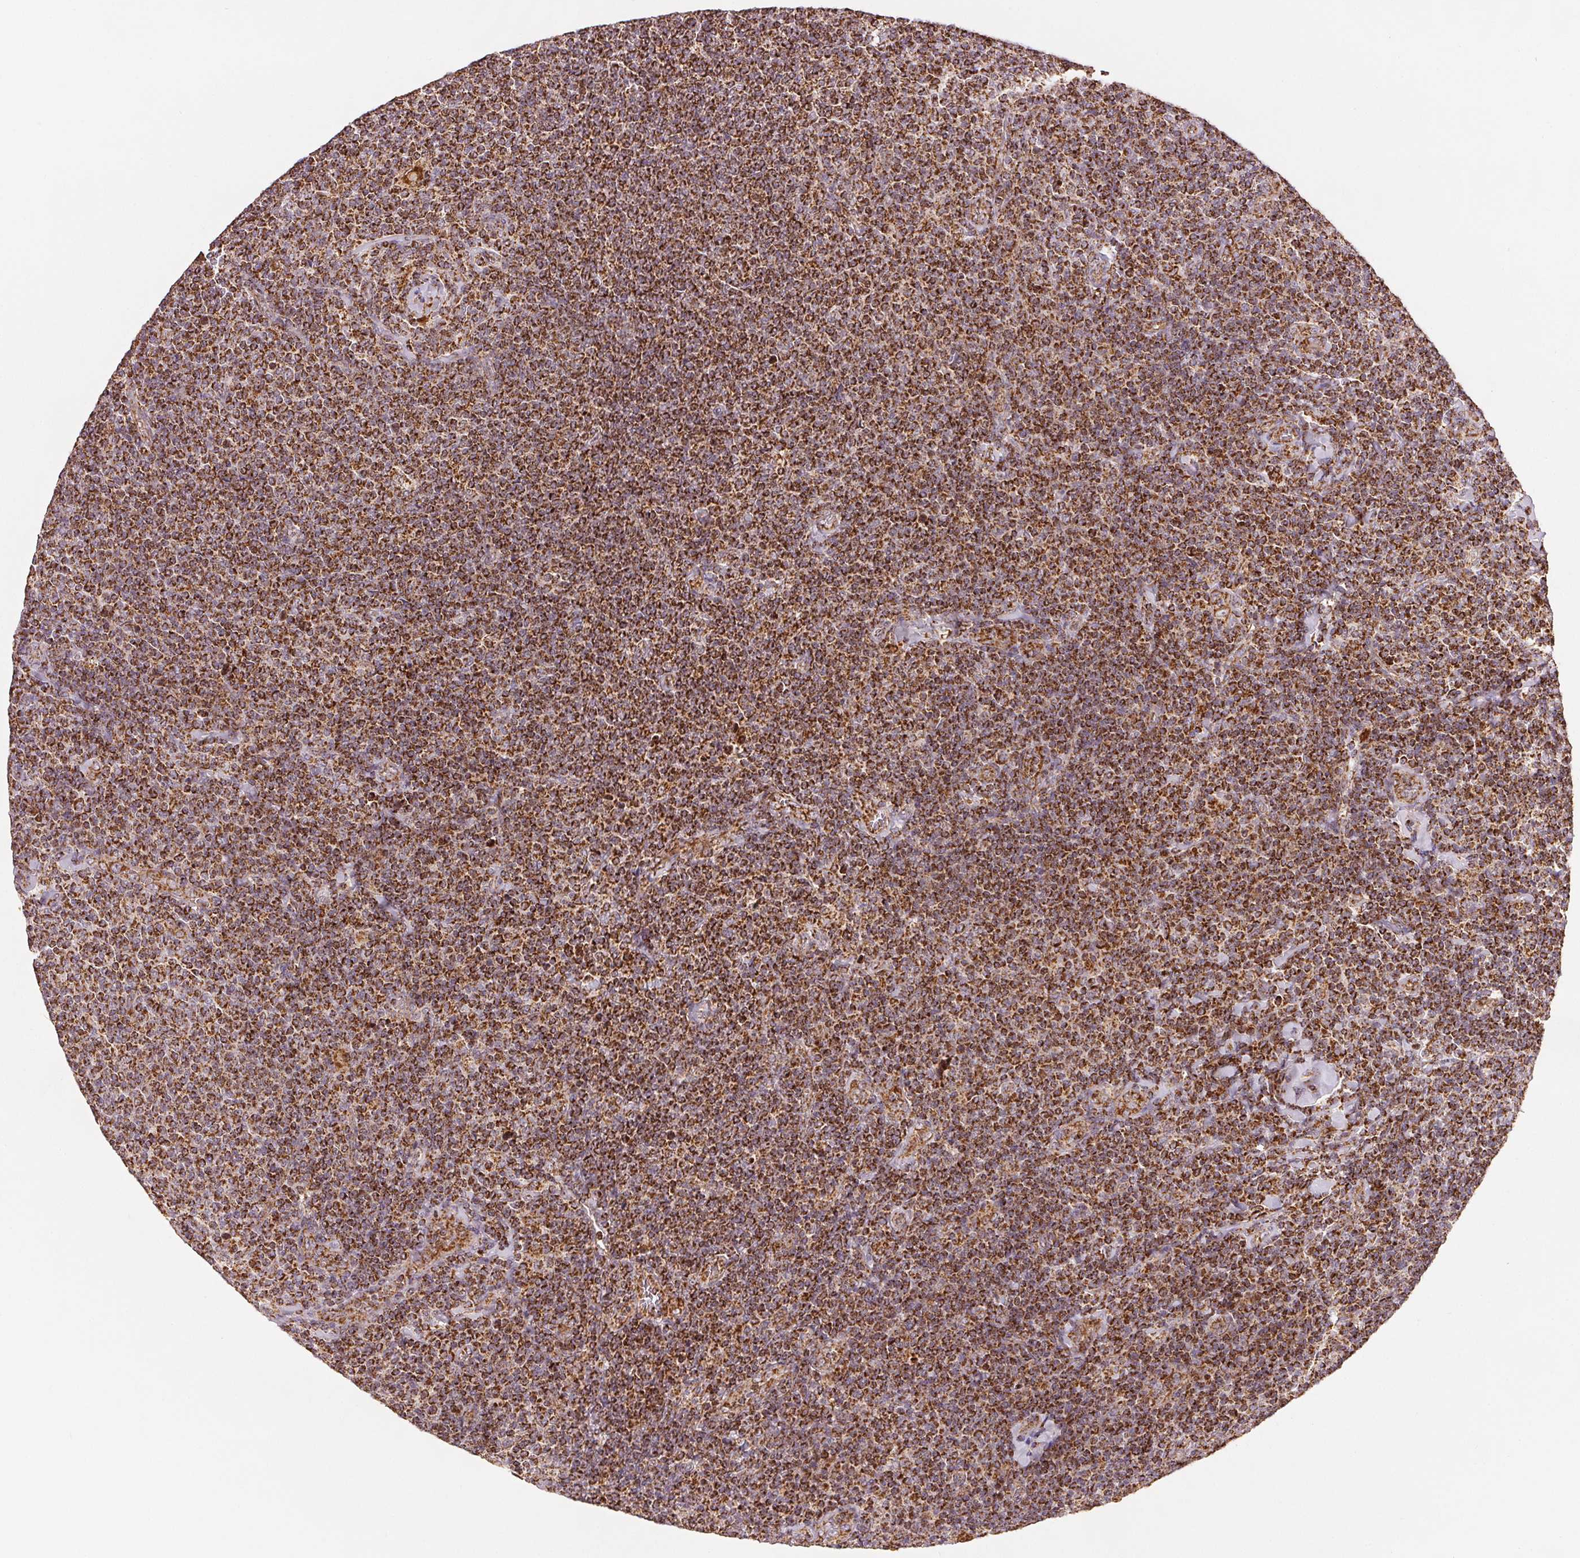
{"staining": {"intensity": "strong", "quantity": ">75%", "location": "cytoplasmic/membranous"}, "tissue": "lymphoma", "cell_type": "Tumor cells", "image_type": "cancer", "snomed": [{"axis": "morphology", "description": "Malignant lymphoma, non-Hodgkin's type, Low grade"}, {"axis": "topography", "description": "Lymph node"}], "caption": "Protein analysis of lymphoma tissue displays strong cytoplasmic/membranous positivity in about >75% of tumor cells.", "gene": "SDHB", "patient": {"sex": "male", "age": 52}}